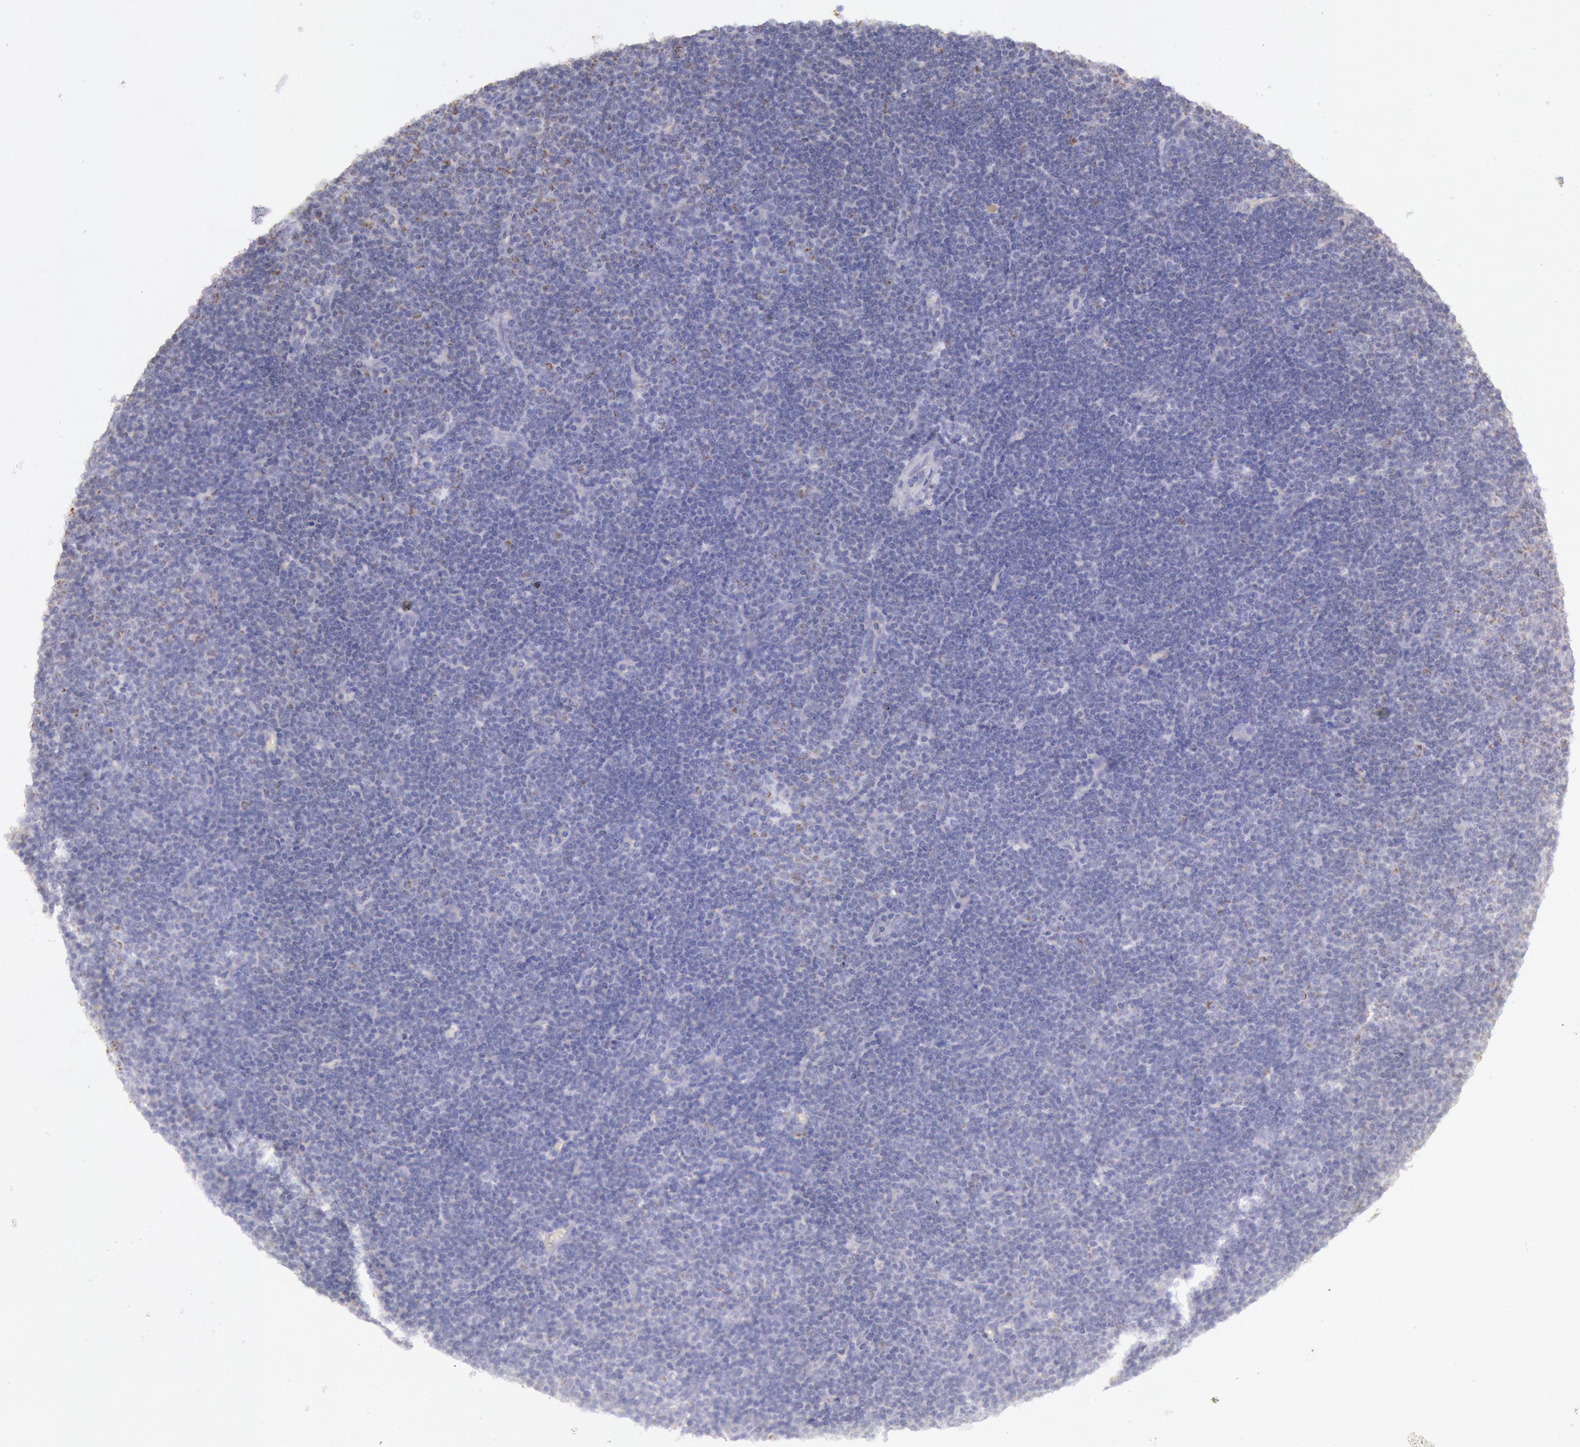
{"staining": {"intensity": "weak", "quantity": "25%-75%", "location": "nuclear"}, "tissue": "lymphoma", "cell_type": "Tumor cells", "image_type": "cancer", "snomed": [{"axis": "morphology", "description": "Malignant lymphoma, non-Hodgkin's type, Low grade"}, {"axis": "topography", "description": "Lymph node"}], "caption": "Weak nuclear positivity for a protein is identified in approximately 25%-75% of tumor cells of low-grade malignant lymphoma, non-Hodgkin's type using immunohistochemistry (IHC).", "gene": "FRMD6", "patient": {"sex": "male", "age": 57}}